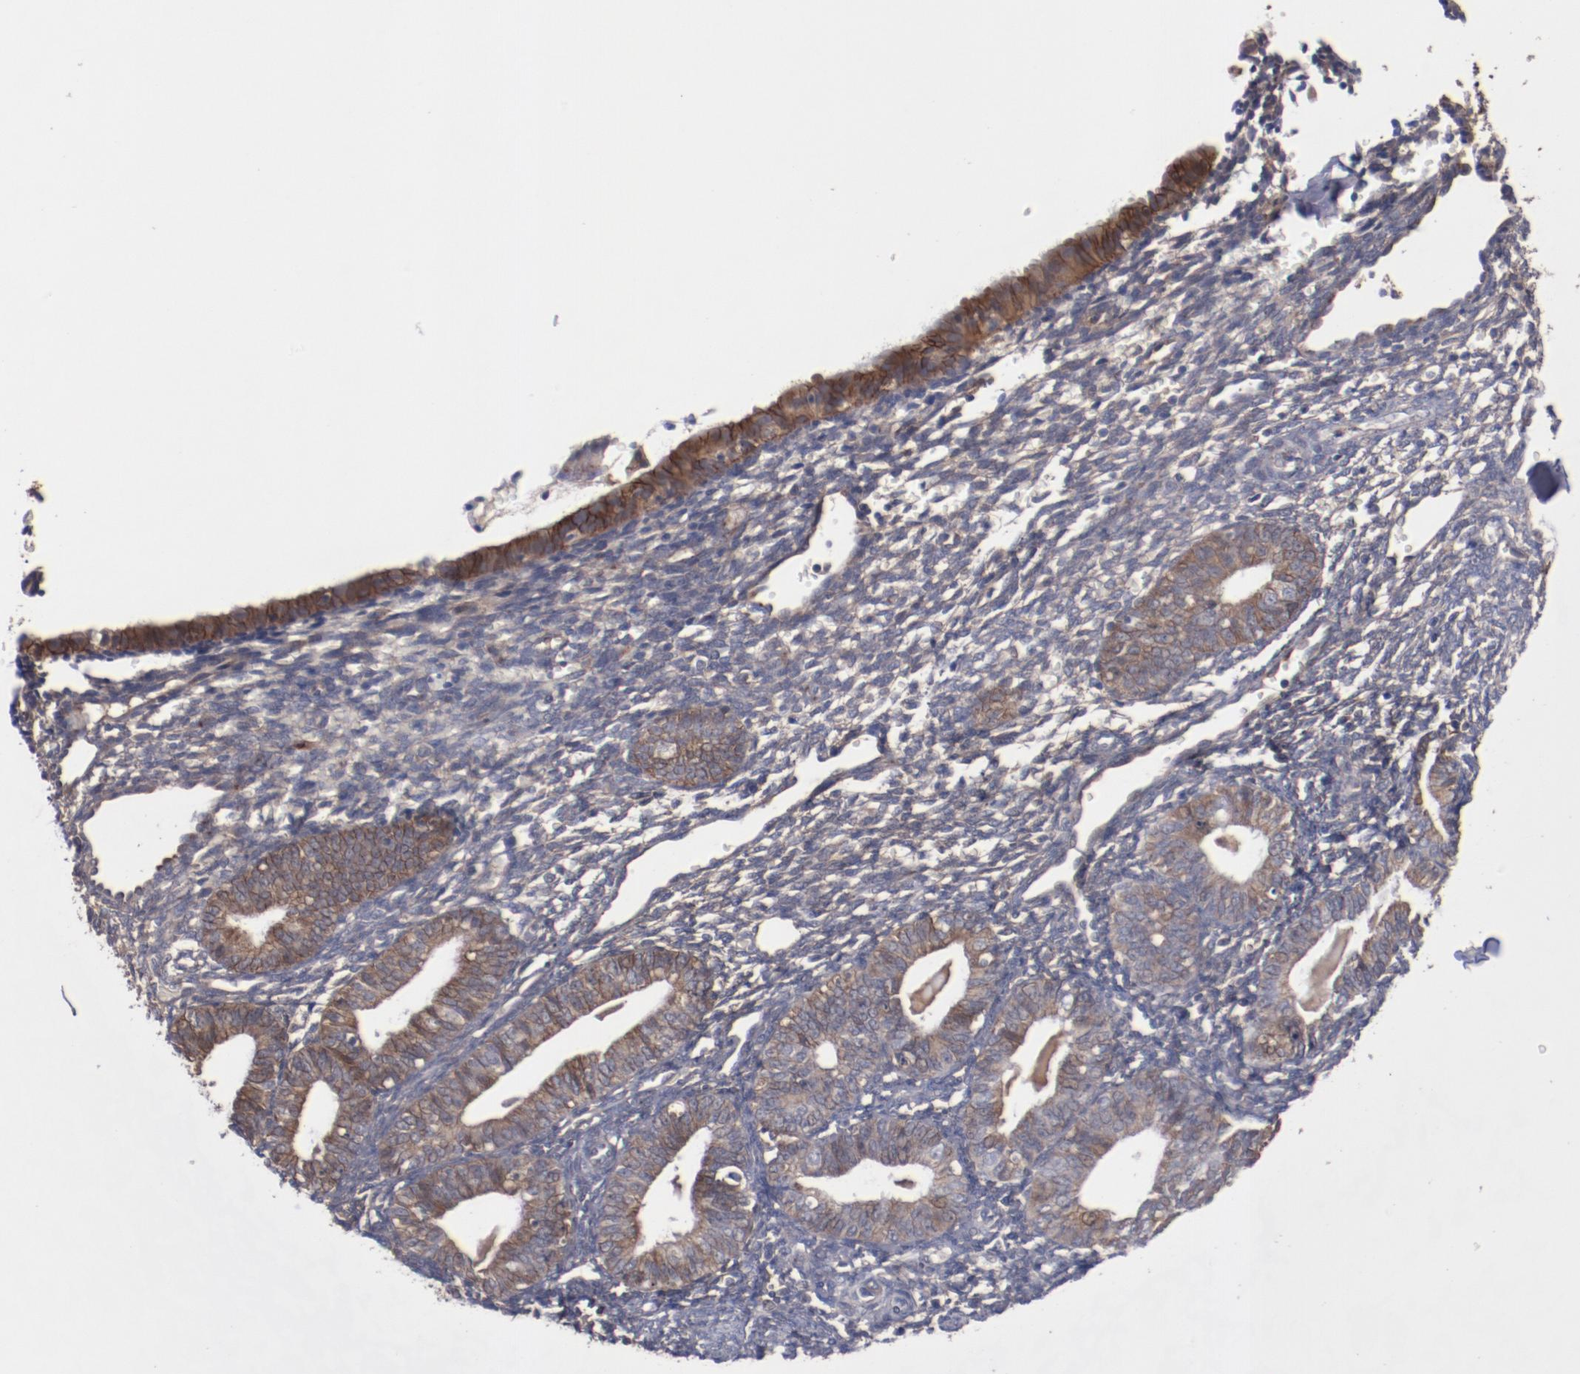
{"staining": {"intensity": "weak", "quantity": "25%-75%", "location": "cytoplasmic/membranous"}, "tissue": "endometrium", "cell_type": "Cells in endometrial stroma", "image_type": "normal", "snomed": [{"axis": "morphology", "description": "Normal tissue, NOS"}, {"axis": "topography", "description": "Endometrium"}], "caption": "This image reveals immunohistochemistry (IHC) staining of benign endometrium, with low weak cytoplasmic/membranous expression in approximately 25%-75% of cells in endometrial stroma.", "gene": "DIPK2B", "patient": {"sex": "female", "age": 61}}